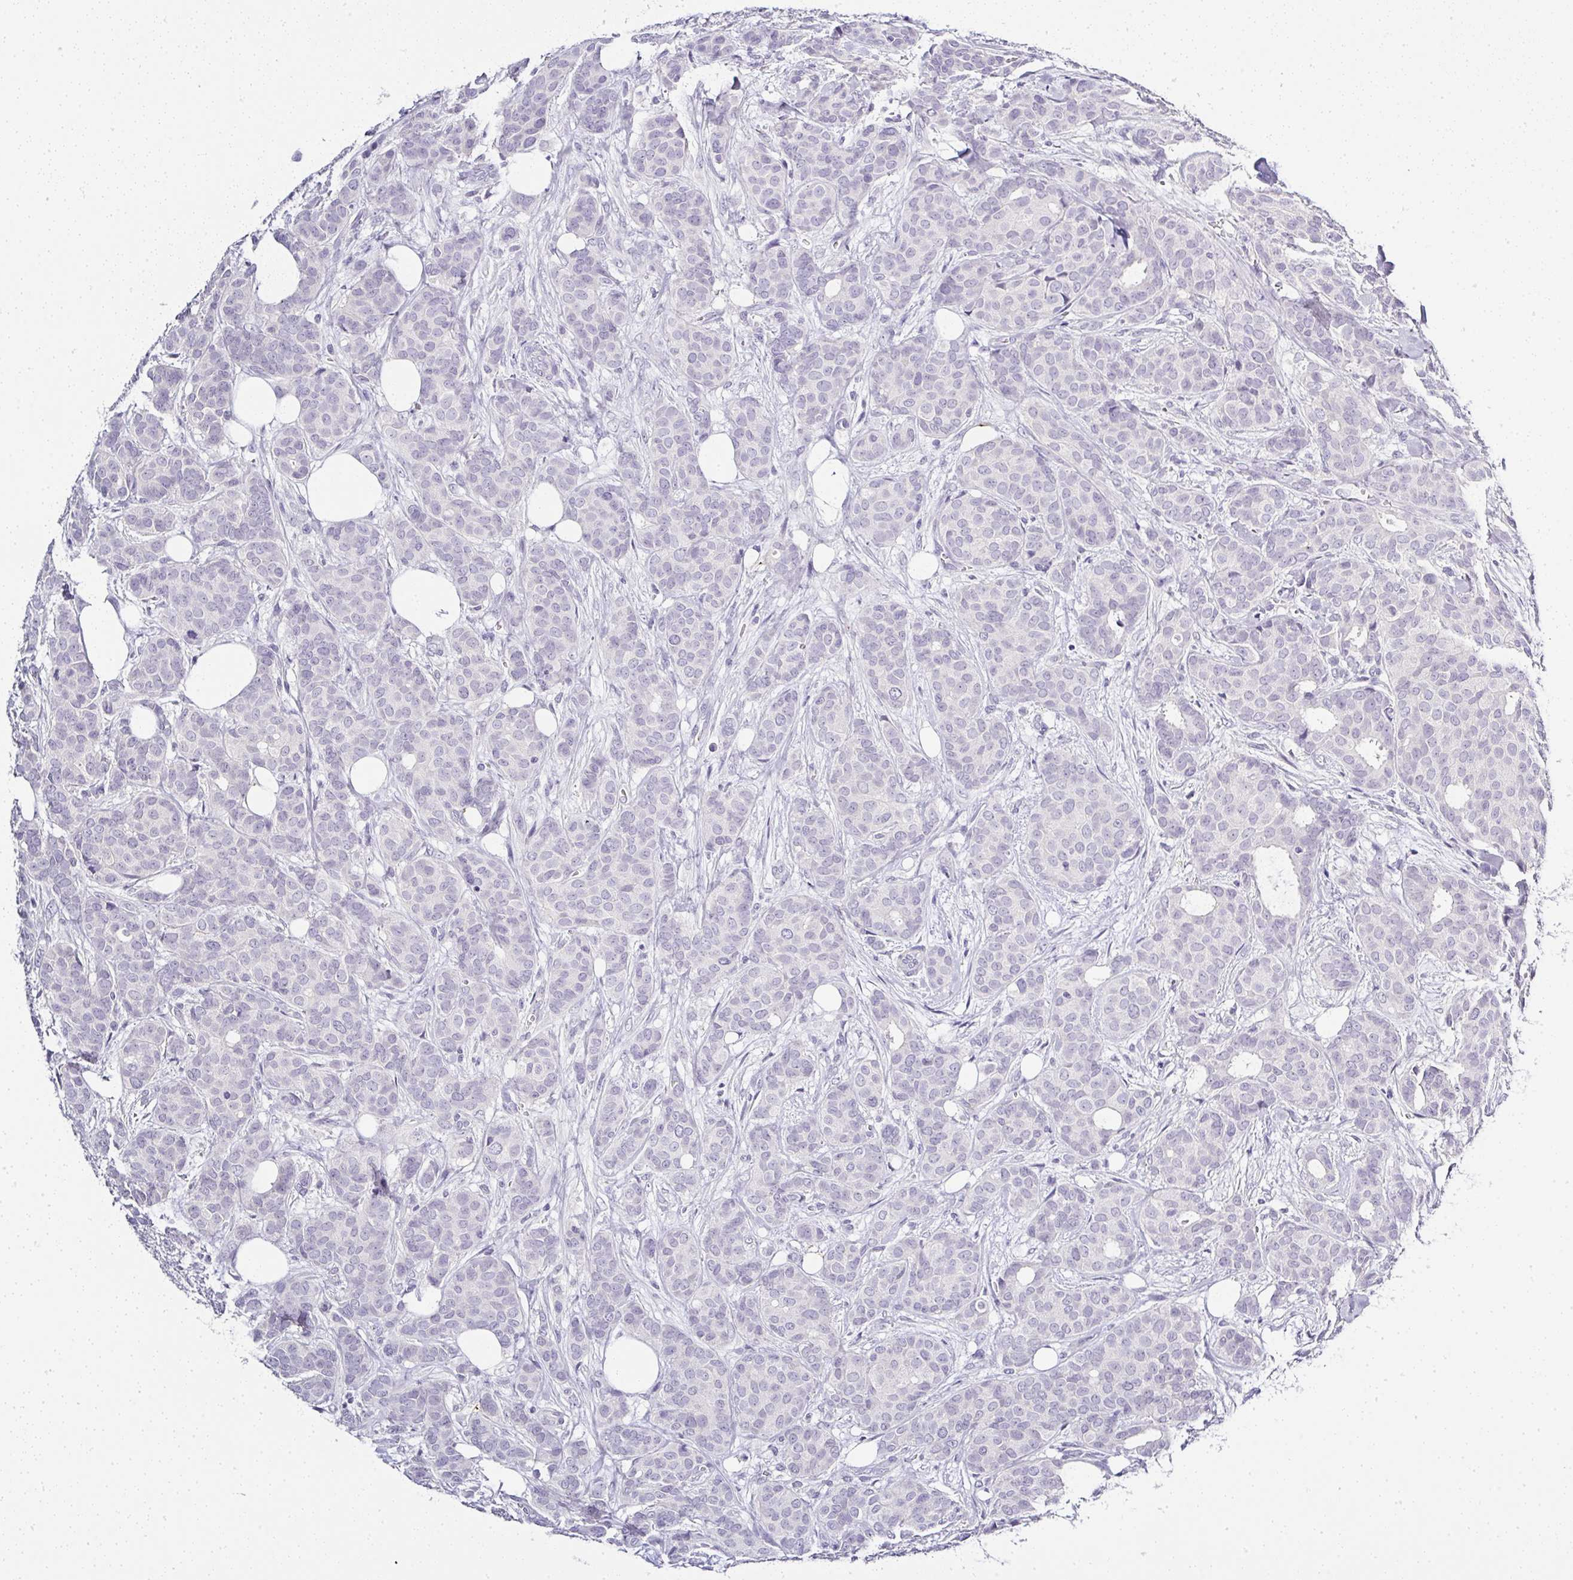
{"staining": {"intensity": "negative", "quantity": "none", "location": "none"}, "tissue": "breast cancer", "cell_type": "Tumor cells", "image_type": "cancer", "snomed": [{"axis": "morphology", "description": "Duct carcinoma"}, {"axis": "topography", "description": "Breast"}], "caption": "Immunohistochemical staining of invasive ductal carcinoma (breast) demonstrates no significant staining in tumor cells. (DAB immunohistochemistry (IHC) with hematoxylin counter stain).", "gene": "SERPINB3", "patient": {"sex": "female", "age": 70}}